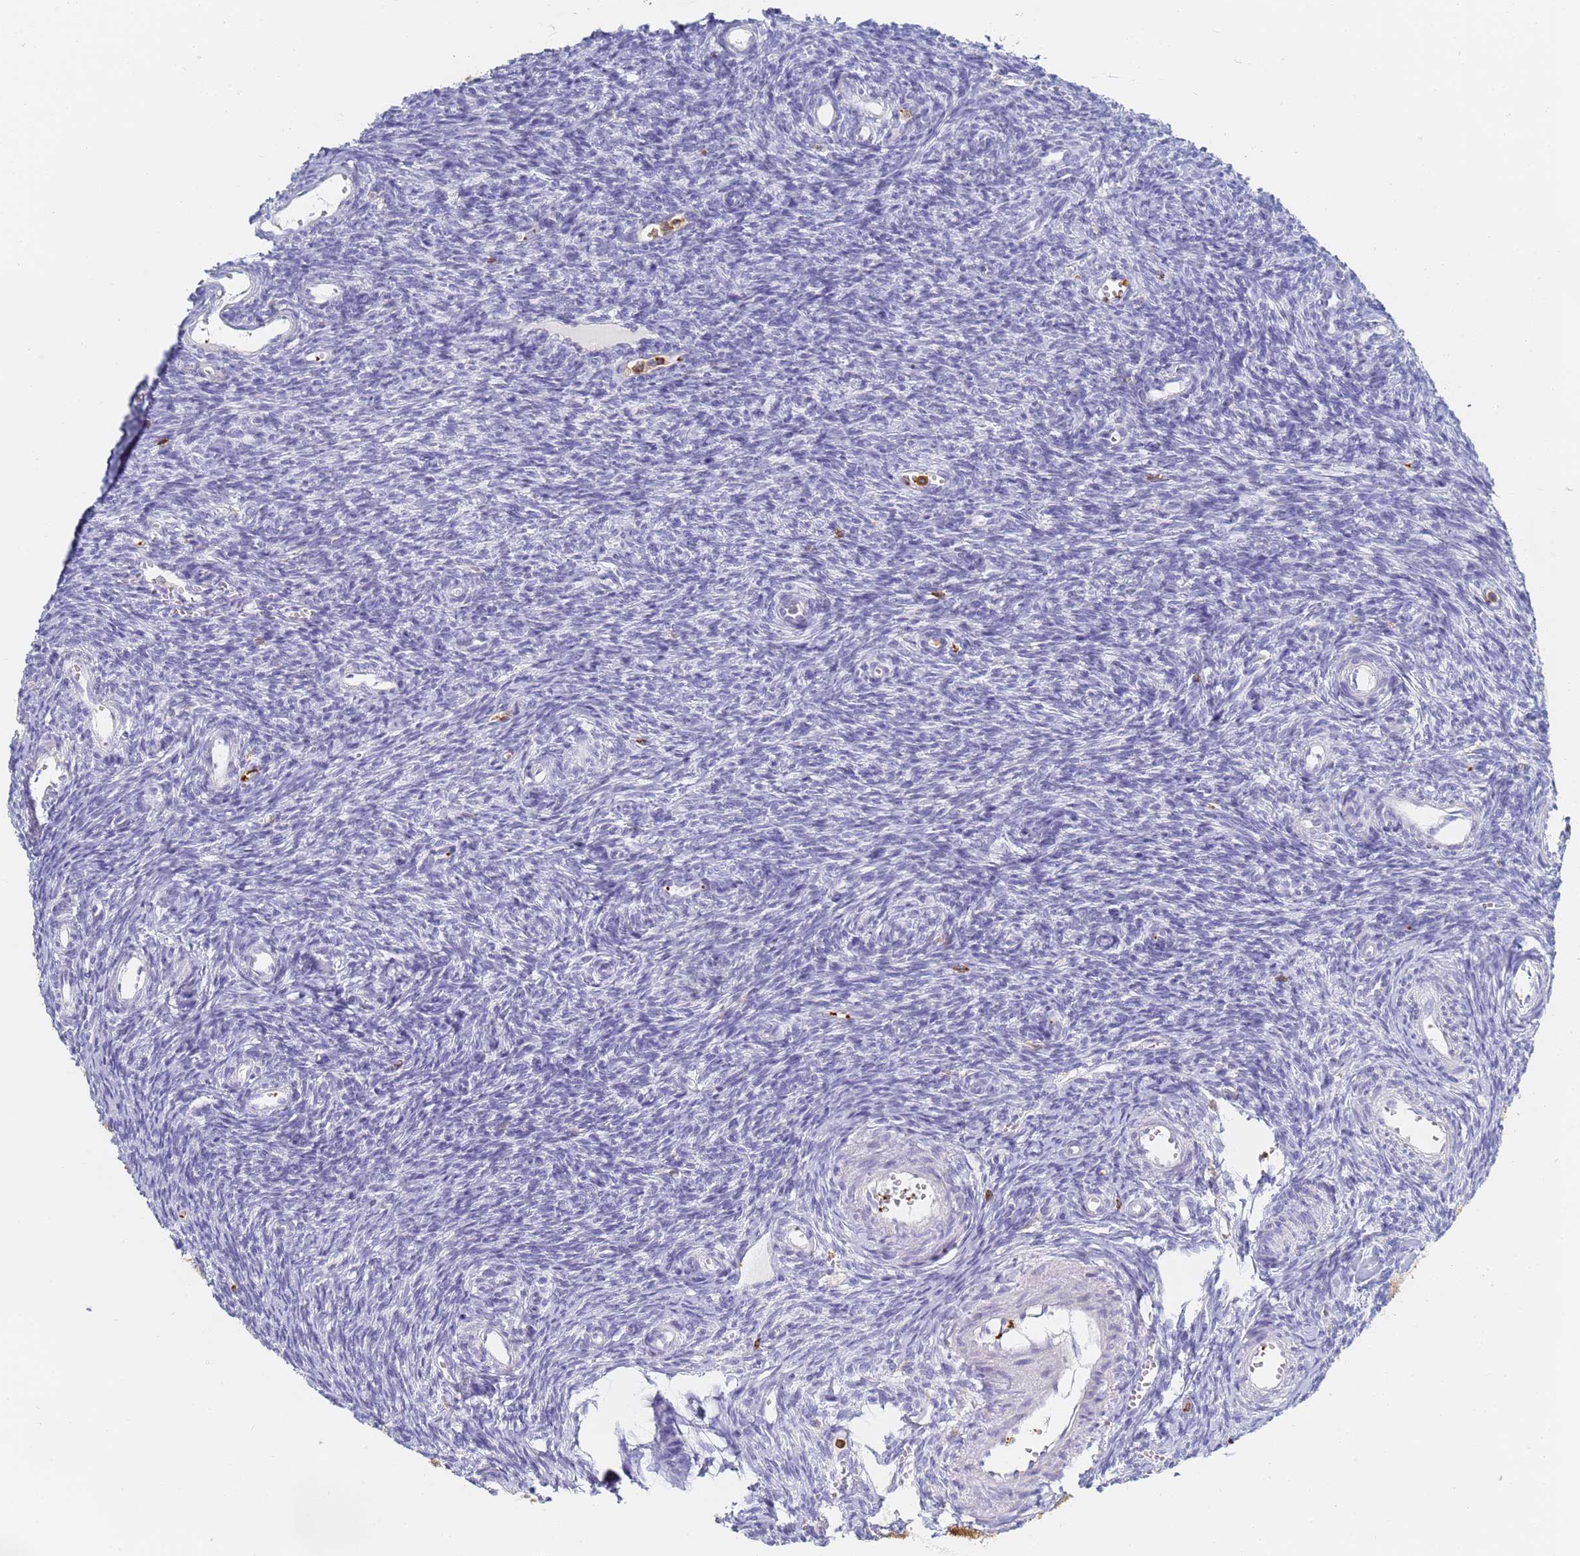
{"staining": {"intensity": "negative", "quantity": "none", "location": "none"}, "tissue": "ovary", "cell_type": "Ovarian stroma cells", "image_type": "normal", "snomed": [{"axis": "morphology", "description": "Normal tissue, NOS"}, {"axis": "topography", "description": "Ovary"}], "caption": "A high-resolution image shows immunohistochemistry staining of normal ovary, which exhibits no significant staining in ovarian stroma cells. (IHC, brightfield microscopy, high magnification).", "gene": "BIN2", "patient": {"sex": "female", "age": 39}}